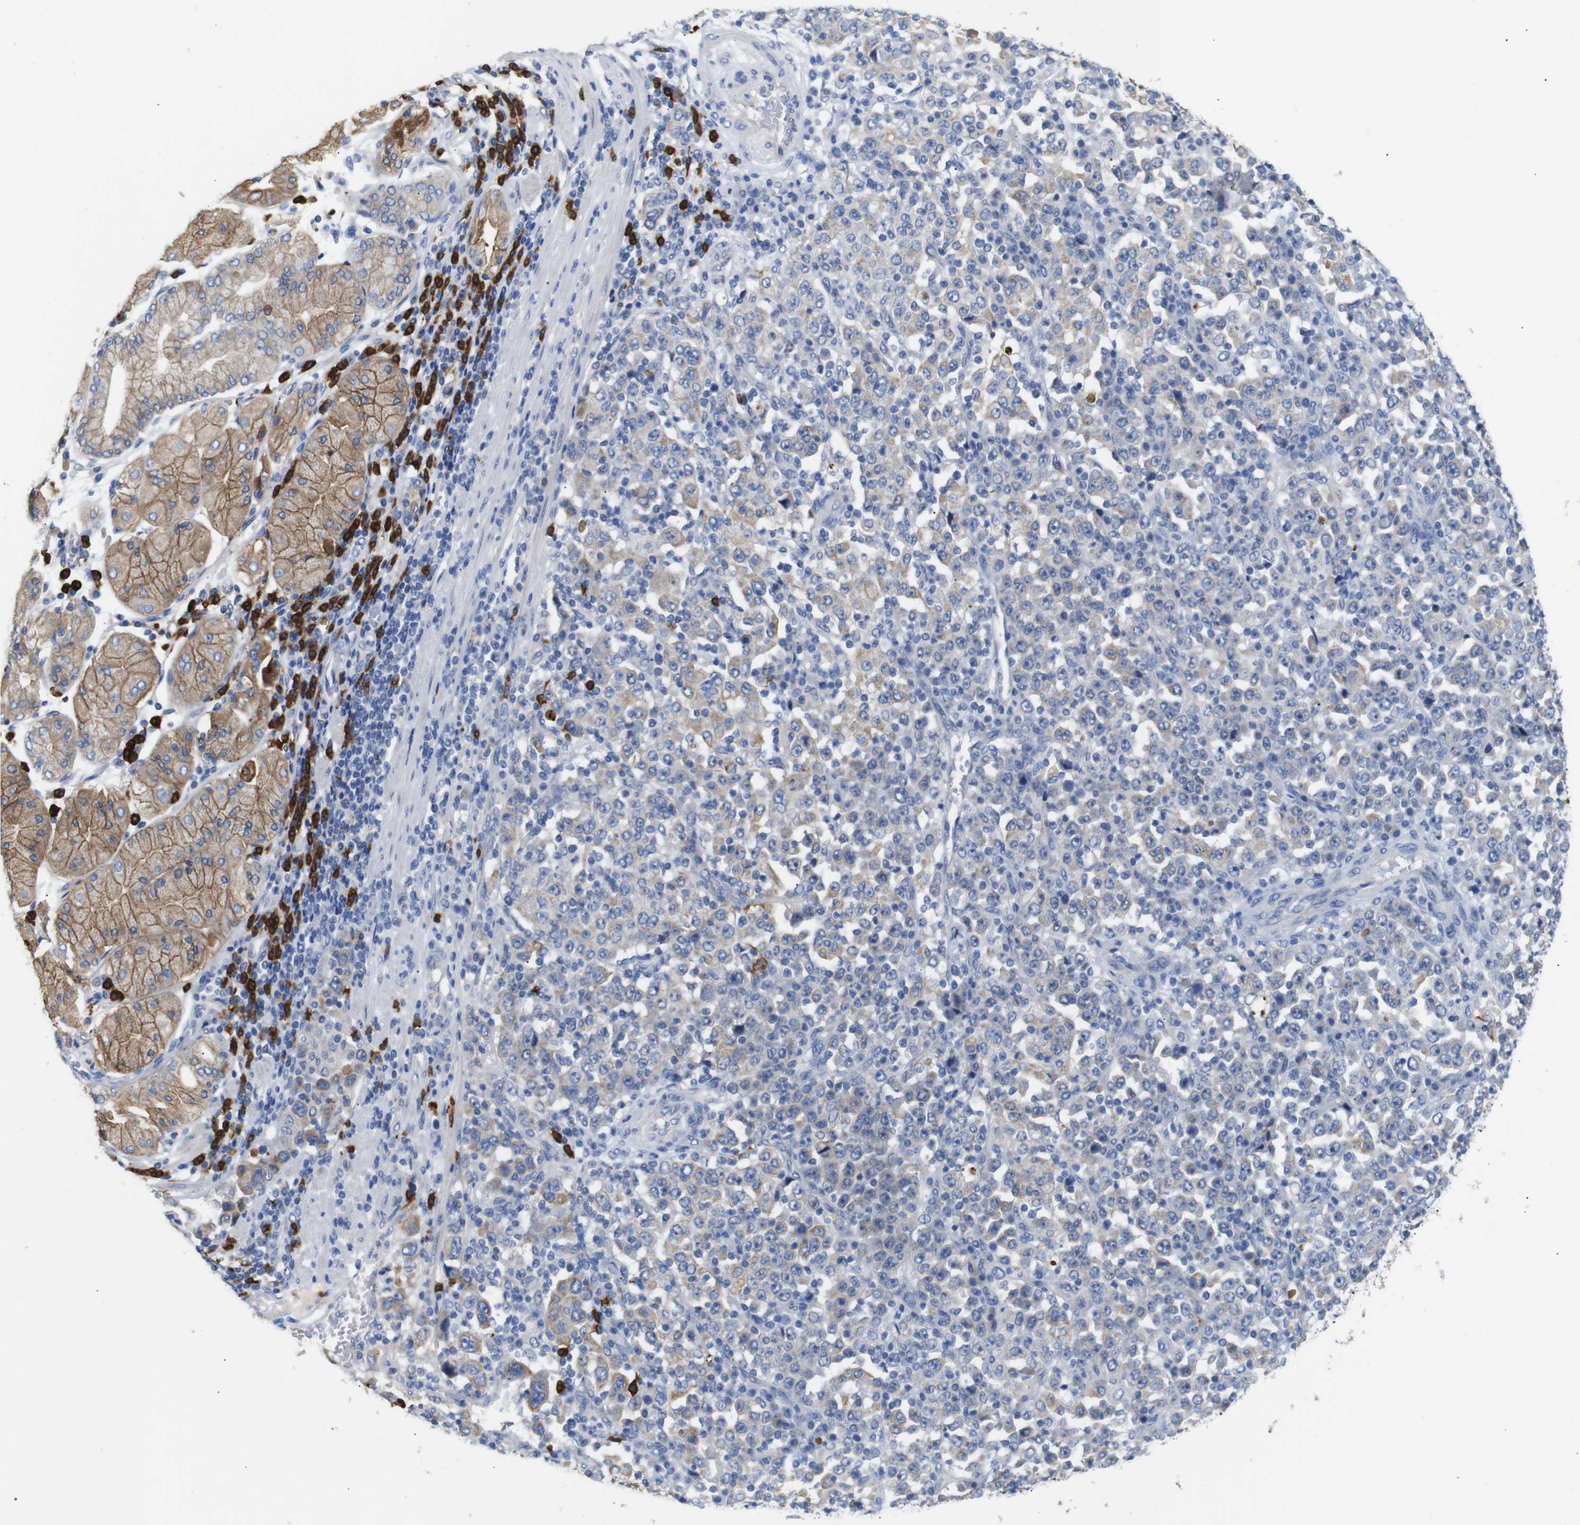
{"staining": {"intensity": "weak", "quantity": "25%-75%", "location": "cytoplasmic/membranous"}, "tissue": "stomach cancer", "cell_type": "Tumor cells", "image_type": "cancer", "snomed": [{"axis": "morphology", "description": "Normal tissue, NOS"}, {"axis": "morphology", "description": "Adenocarcinoma, NOS"}, {"axis": "topography", "description": "Stomach, upper"}, {"axis": "topography", "description": "Stomach"}], "caption": "High-magnification brightfield microscopy of stomach adenocarcinoma stained with DAB (brown) and counterstained with hematoxylin (blue). tumor cells exhibit weak cytoplasmic/membranous staining is identified in about25%-75% of cells.", "gene": "ALOX15", "patient": {"sex": "male", "age": 59}}